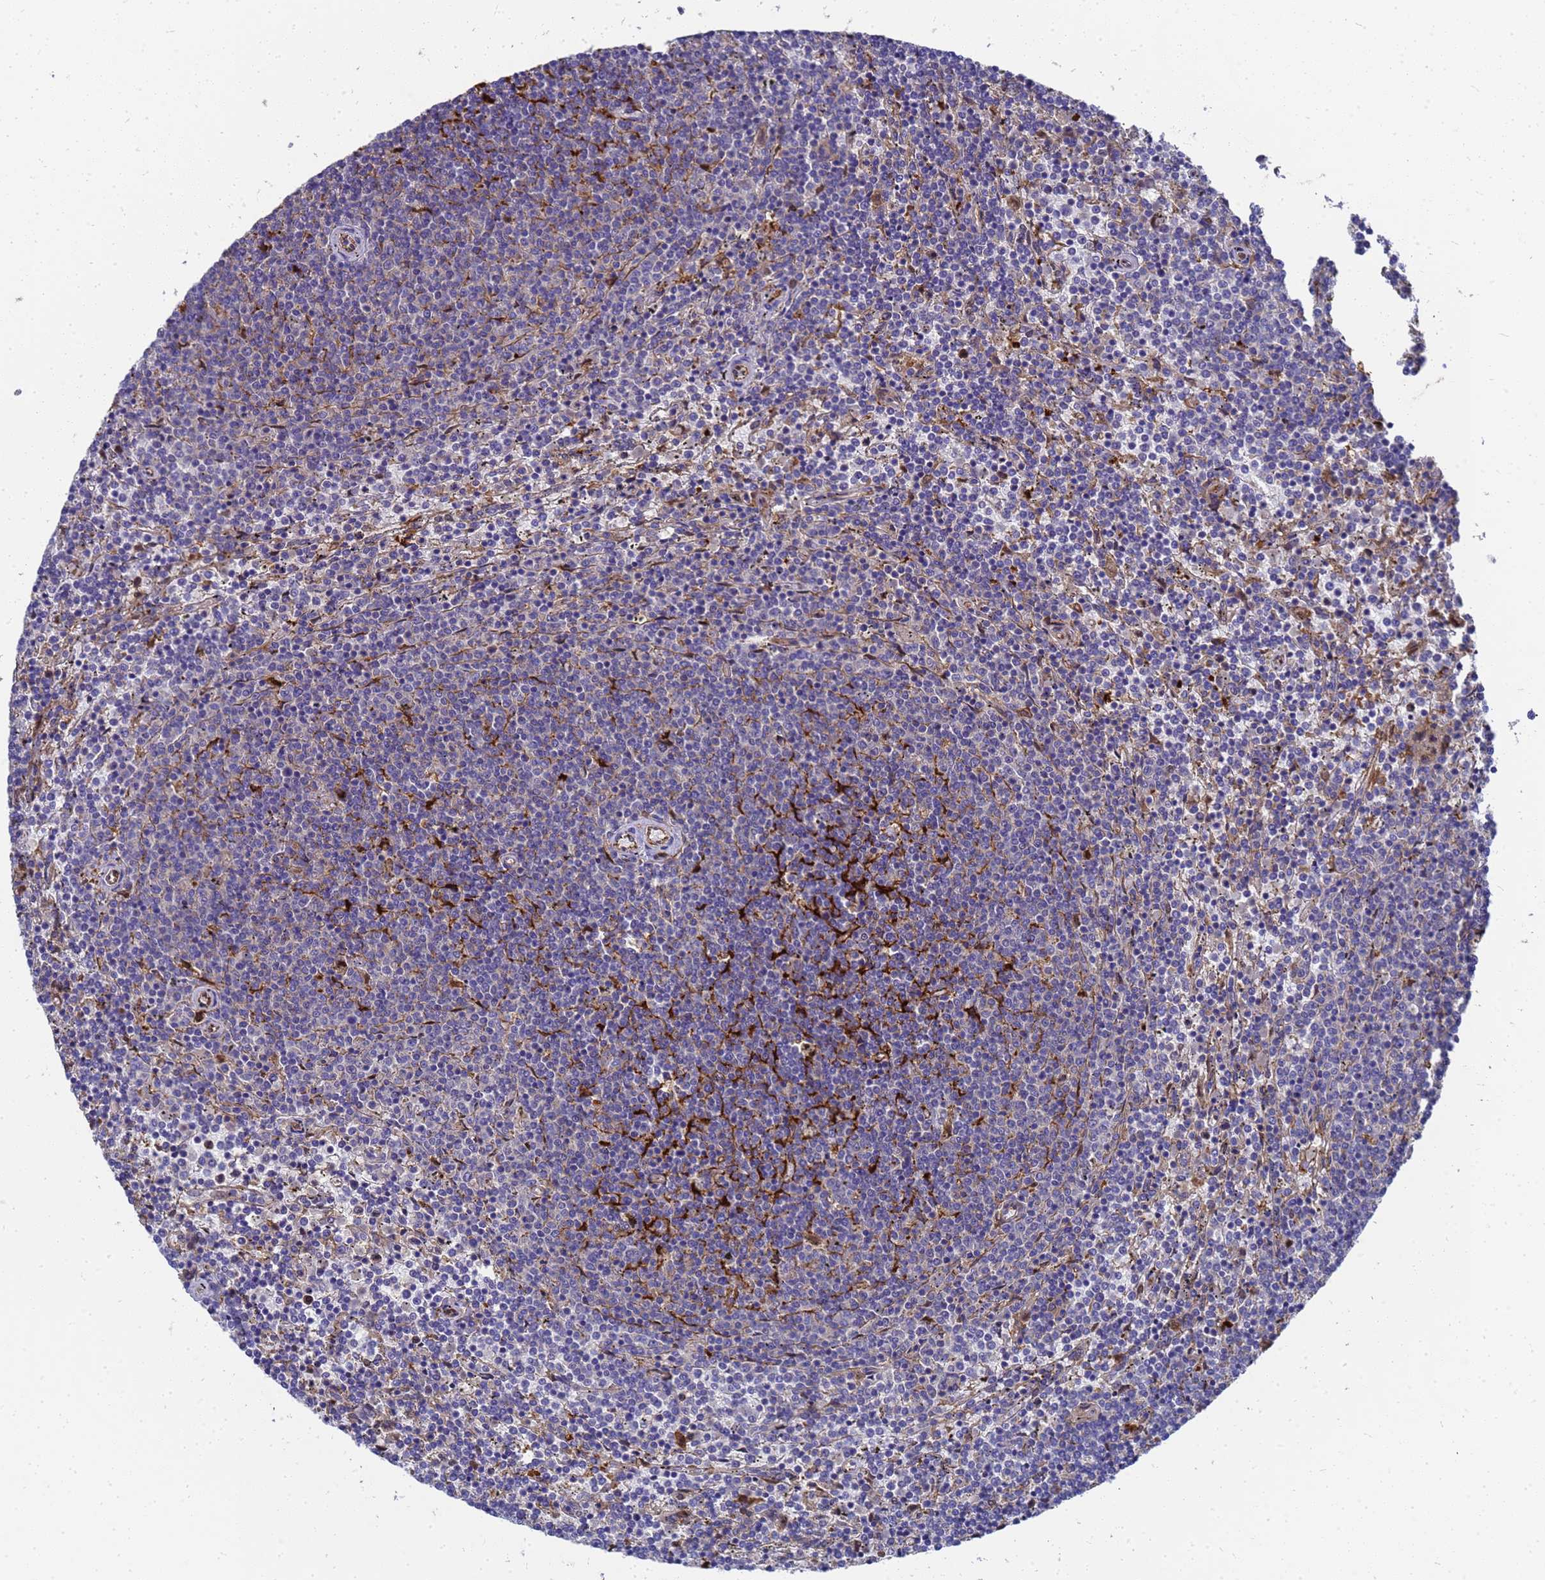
{"staining": {"intensity": "negative", "quantity": "none", "location": "none"}, "tissue": "lymphoma", "cell_type": "Tumor cells", "image_type": "cancer", "snomed": [{"axis": "morphology", "description": "Malignant lymphoma, non-Hodgkin's type, Low grade"}, {"axis": "topography", "description": "Spleen"}], "caption": "This is an IHC histopathology image of human lymphoma. There is no expression in tumor cells.", "gene": "SLC35E2B", "patient": {"sex": "female", "age": 50}}